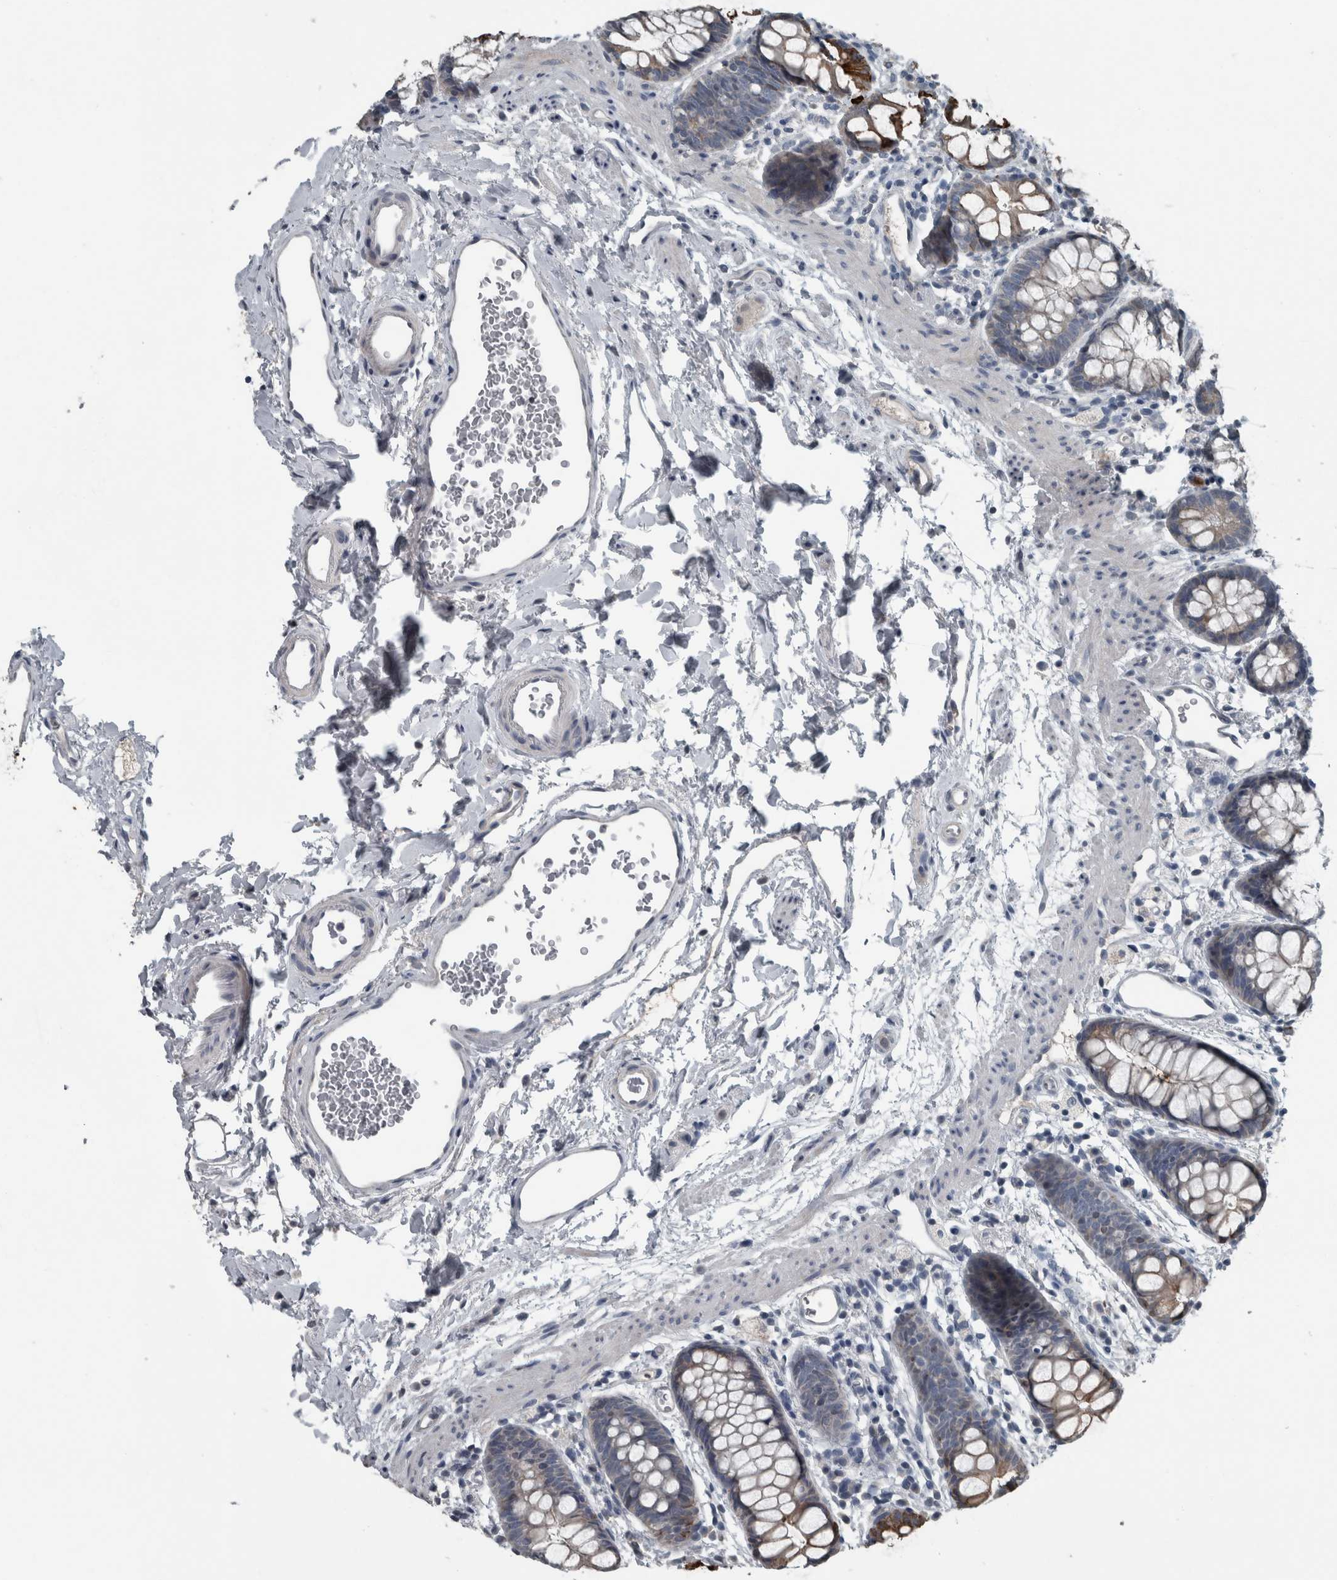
{"staining": {"intensity": "strong", "quantity": "25%-75%", "location": "cytoplasmic/membranous"}, "tissue": "rectum", "cell_type": "Glandular cells", "image_type": "normal", "snomed": [{"axis": "morphology", "description": "Normal tissue, NOS"}, {"axis": "topography", "description": "Rectum"}], "caption": "The micrograph displays immunohistochemical staining of unremarkable rectum. There is strong cytoplasmic/membranous staining is identified in approximately 25%-75% of glandular cells.", "gene": "KRT20", "patient": {"sex": "female", "age": 65}}